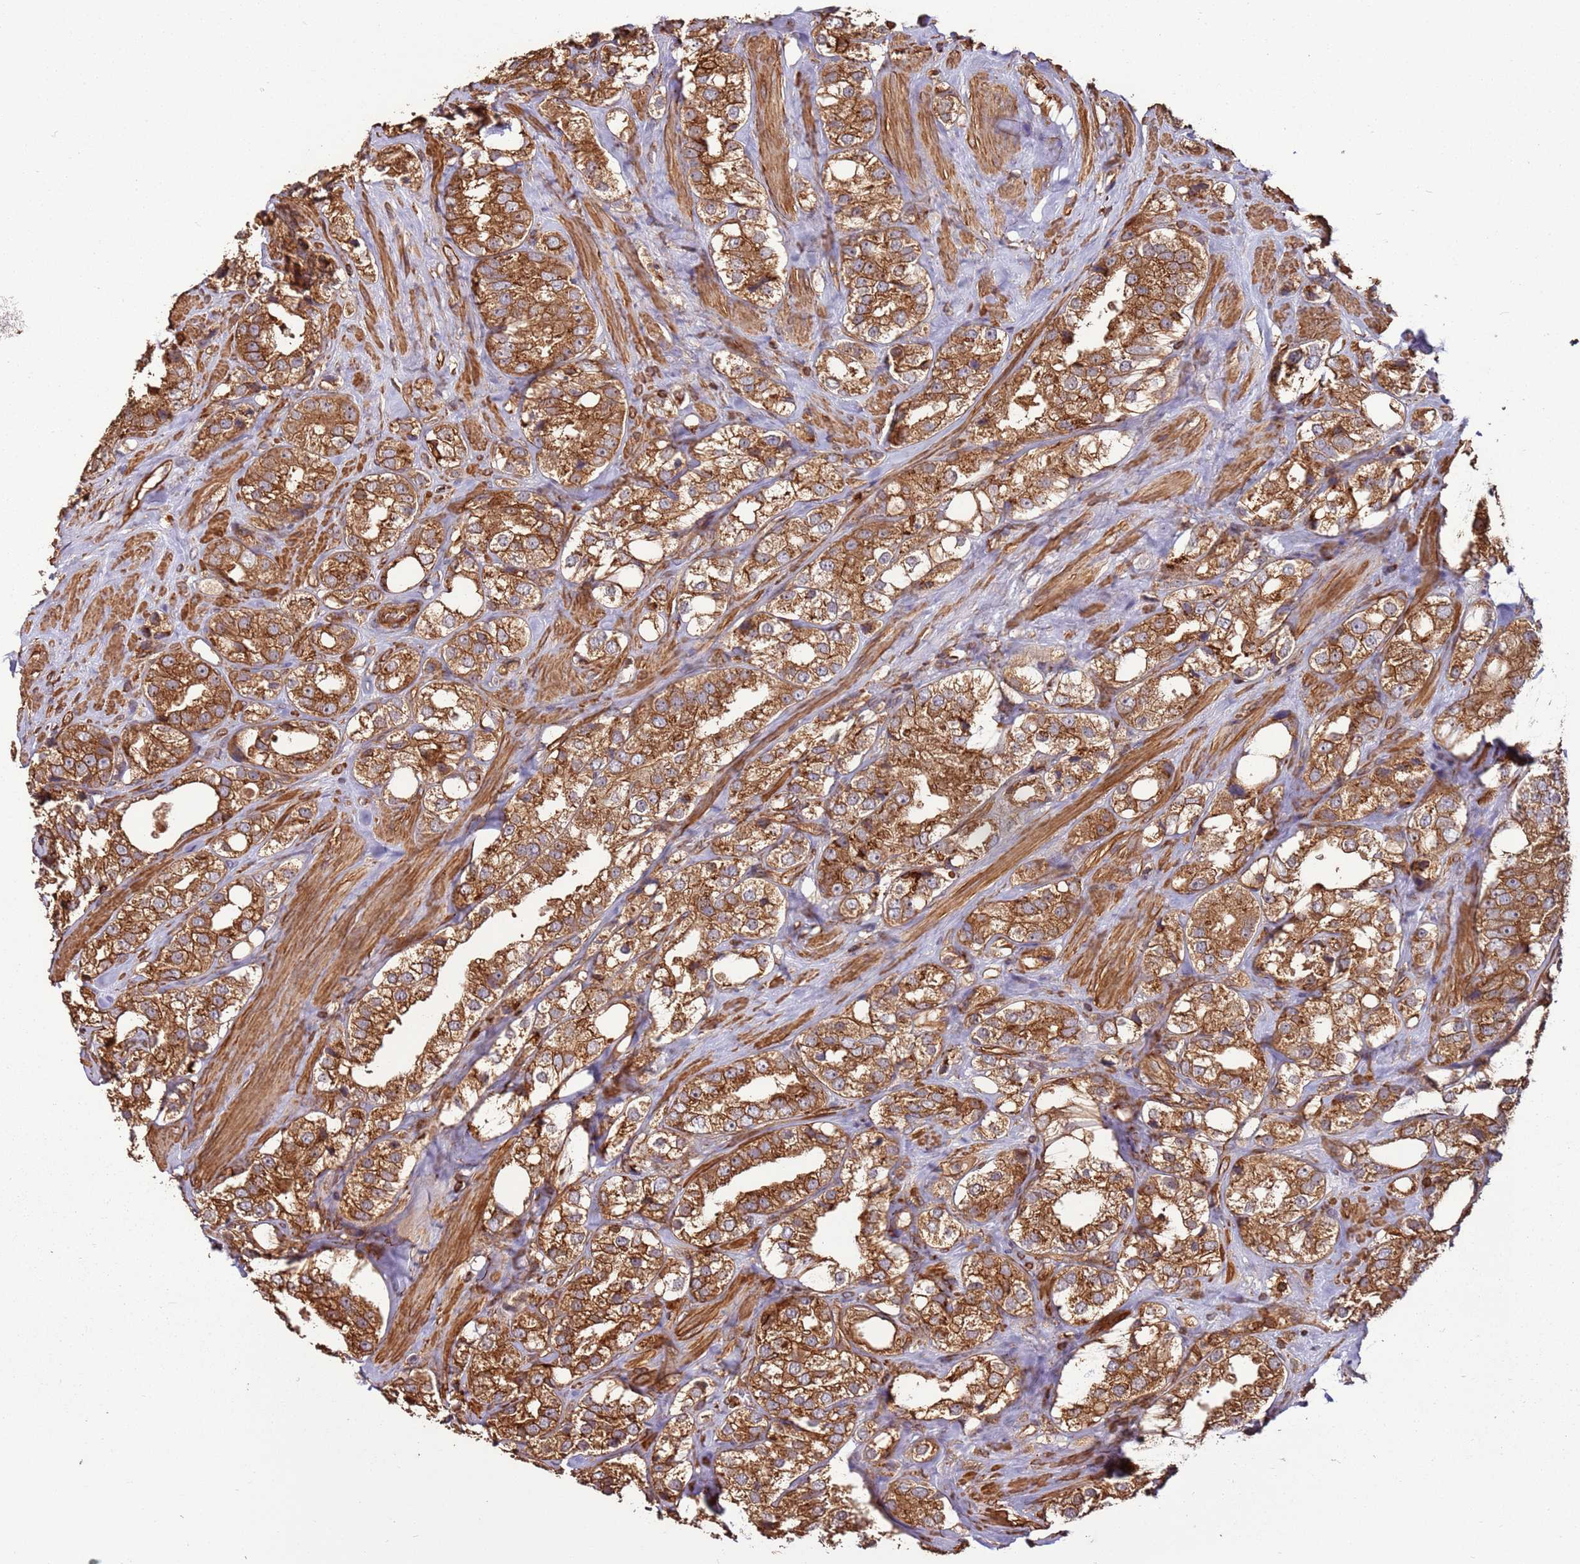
{"staining": {"intensity": "moderate", "quantity": ">75%", "location": "cytoplasmic/membranous"}, "tissue": "prostate cancer", "cell_type": "Tumor cells", "image_type": "cancer", "snomed": [{"axis": "morphology", "description": "Adenocarcinoma, NOS"}, {"axis": "topography", "description": "Prostate"}], "caption": "IHC of human adenocarcinoma (prostate) shows medium levels of moderate cytoplasmic/membranous positivity in about >75% of tumor cells.", "gene": "ACVR2A", "patient": {"sex": "male", "age": 79}}